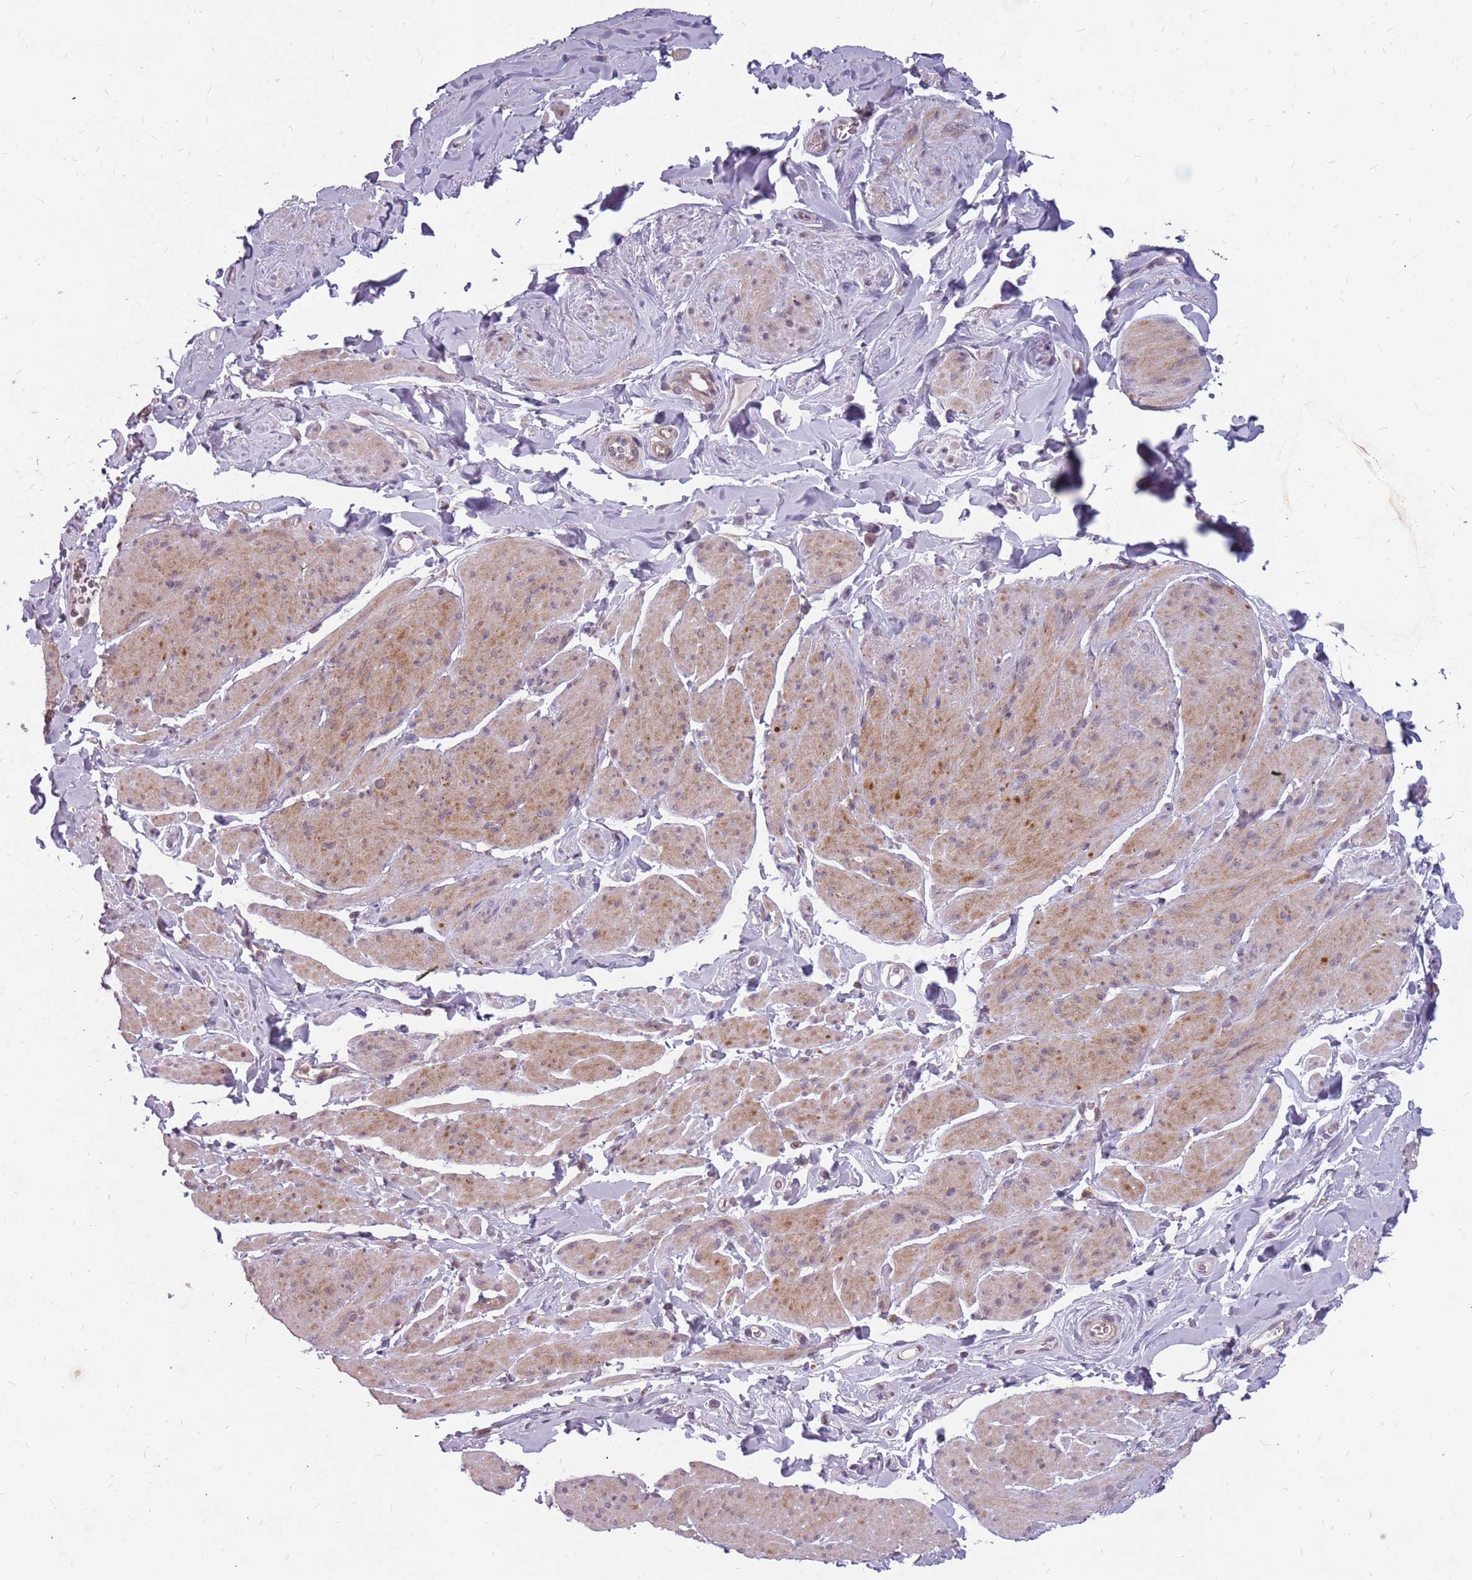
{"staining": {"intensity": "moderate", "quantity": "<25%", "location": "cytoplasmic/membranous"}, "tissue": "smooth muscle", "cell_type": "Smooth muscle cells", "image_type": "normal", "snomed": [{"axis": "morphology", "description": "Normal tissue, NOS"}, {"axis": "topography", "description": "Smooth muscle"}, {"axis": "topography", "description": "Peripheral nerve tissue"}], "caption": "The micrograph demonstrates staining of benign smooth muscle, revealing moderate cytoplasmic/membranous protein positivity (brown color) within smooth muscle cells.", "gene": "NME4", "patient": {"sex": "male", "age": 69}}